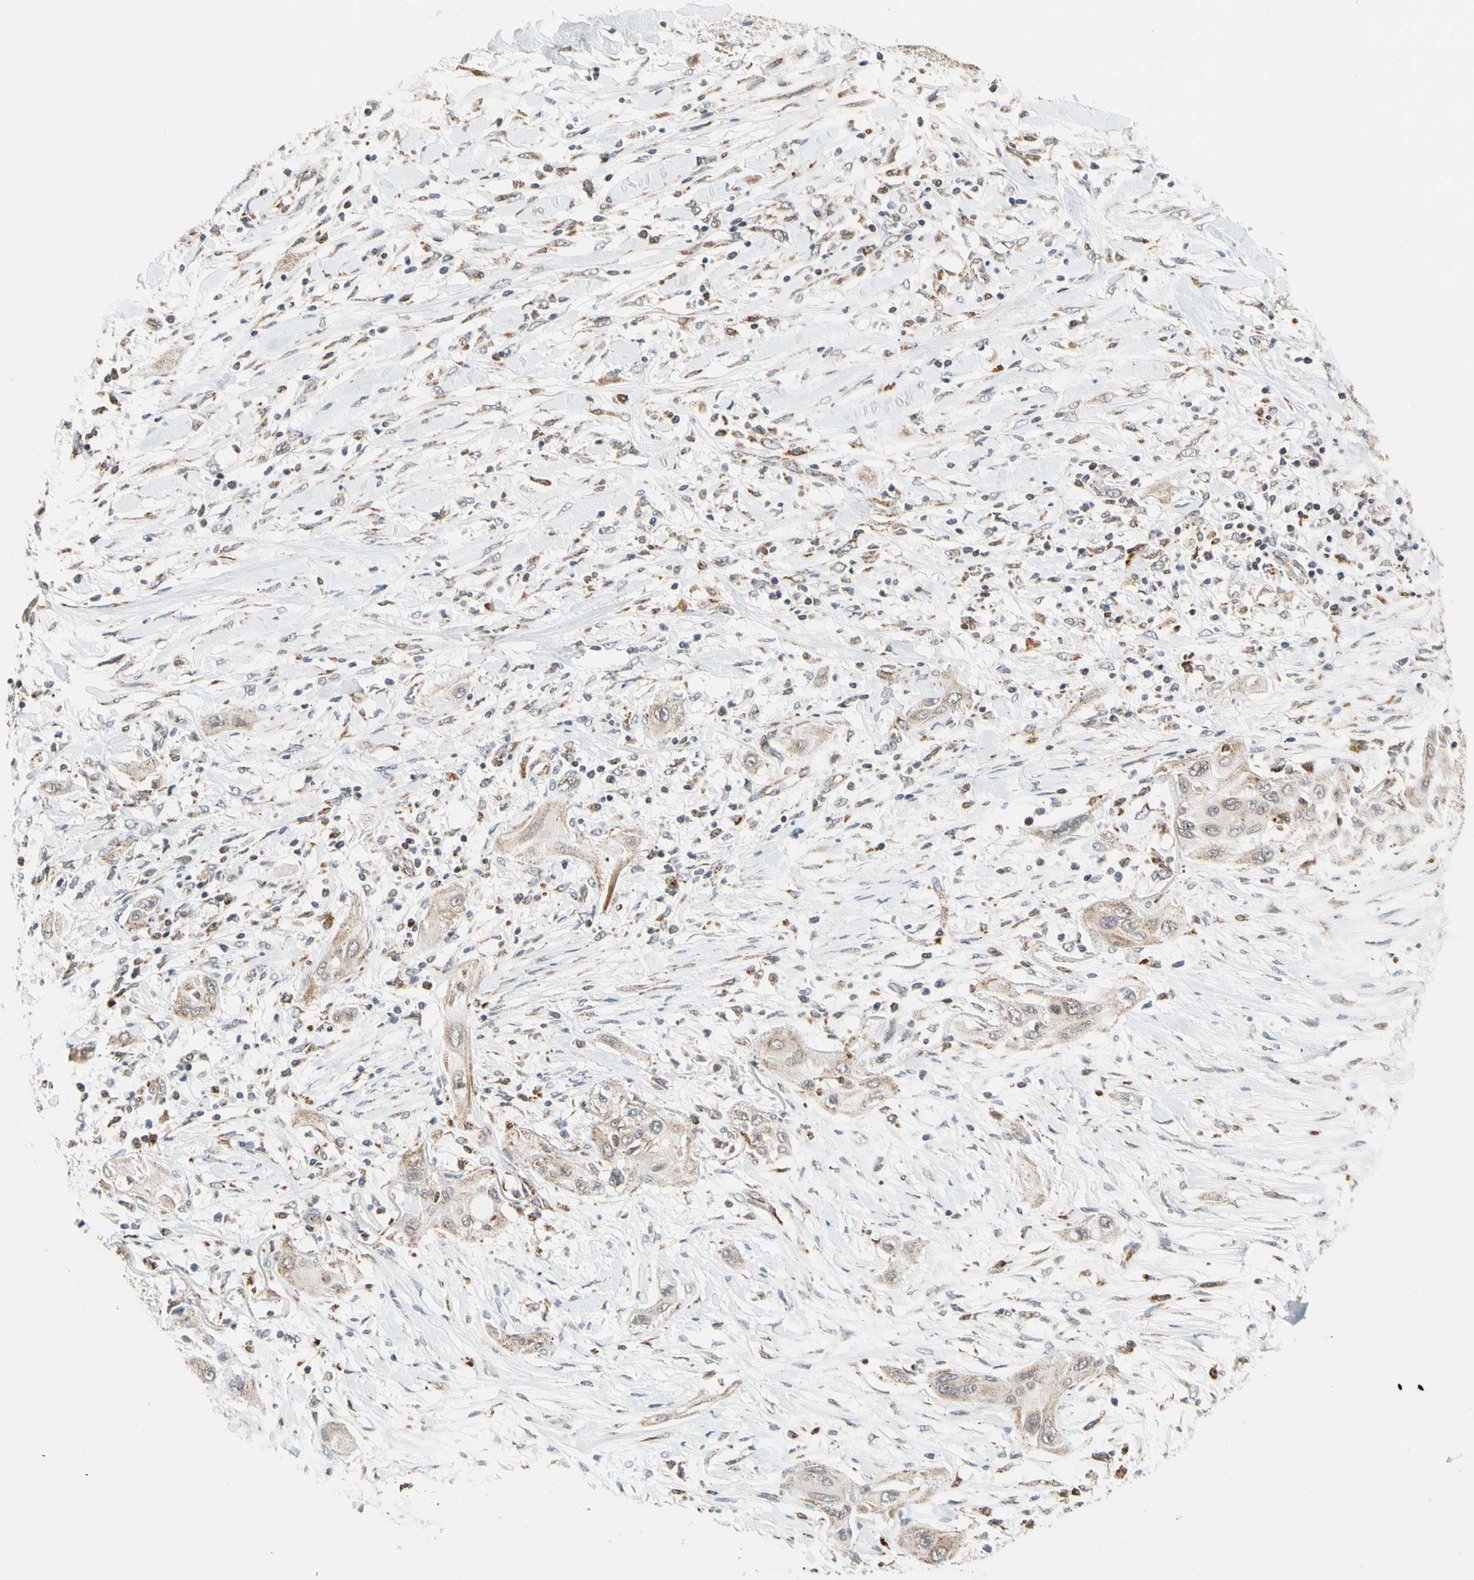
{"staining": {"intensity": "moderate", "quantity": "<25%", "location": "cytoplasmic/membranous"}, "tissue": "lung cancer", "cell_type": "Tumor cells", "image_type": "cancer", "snomed": [{"axis": "morphology", "description": "Squamous cell carcinoma, NOS"}, {"axis": "topography", "description": "Lung"}], "caption": "Moderate cytoplasmic/membranous expression is appreciated in approximately <25% of tumor cells in lung cancer.", "gene": "SFXN3", "patient": {"sex": "female", "age": 47}}